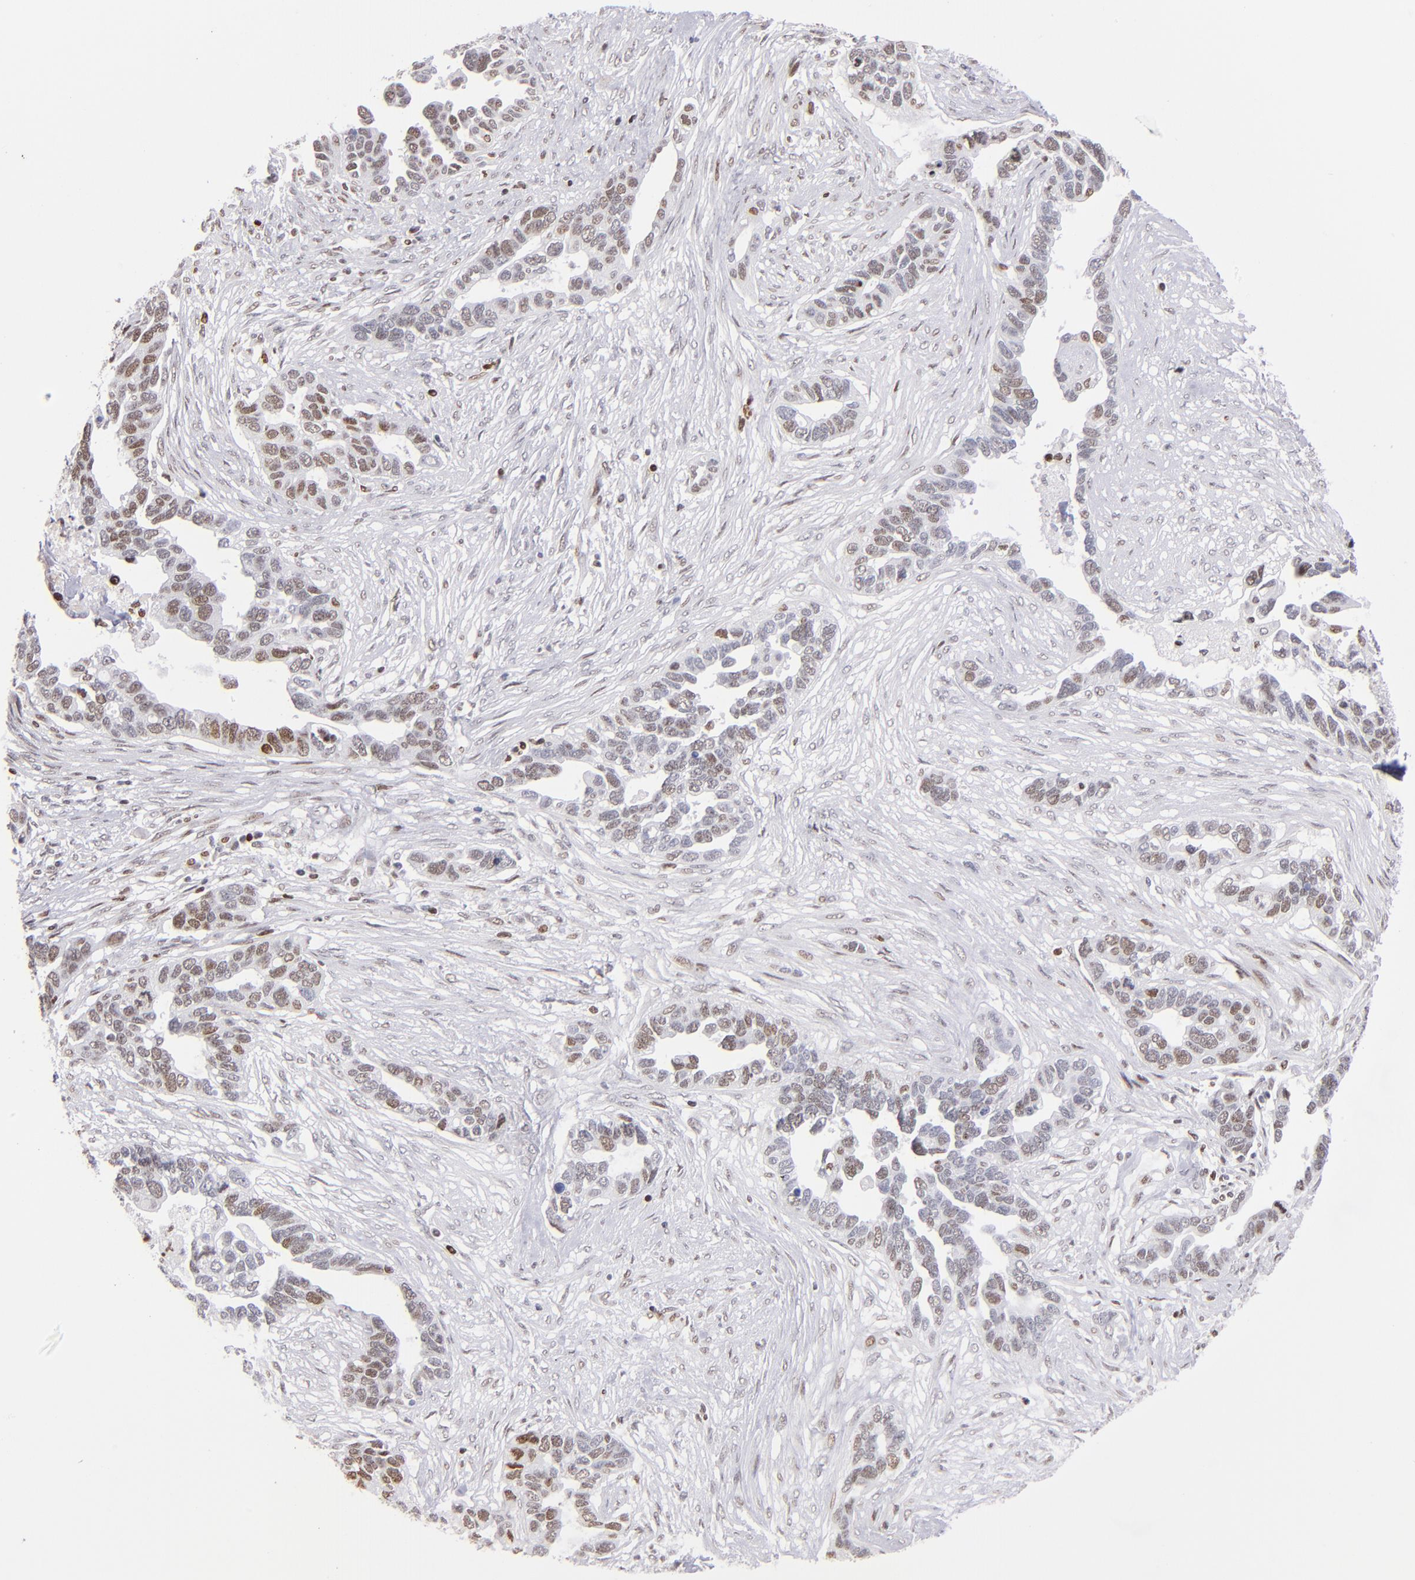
{"staining": {"intensity": "moderate", "quantity": "25%-75%", "location": "nuclear"}, "tissue": "ovarian cancer", "cell_type": "Tumor cells", "image_type": "cancer", "snomed": [{"axis": "morphology", "description": "Cystadenocarcinoma, serous, NOS"}, {"axis": "topography", "description": "Ovary"}], "caption": "This photomicrograph demonstrates IHC staining of human ovarian serous cystadenocarcinoma, with medium moderate nuclear expression in about 25%-75% of tumor cells.", "gene": "POLA1", "patient": {"sex": "female", "age": 54}}